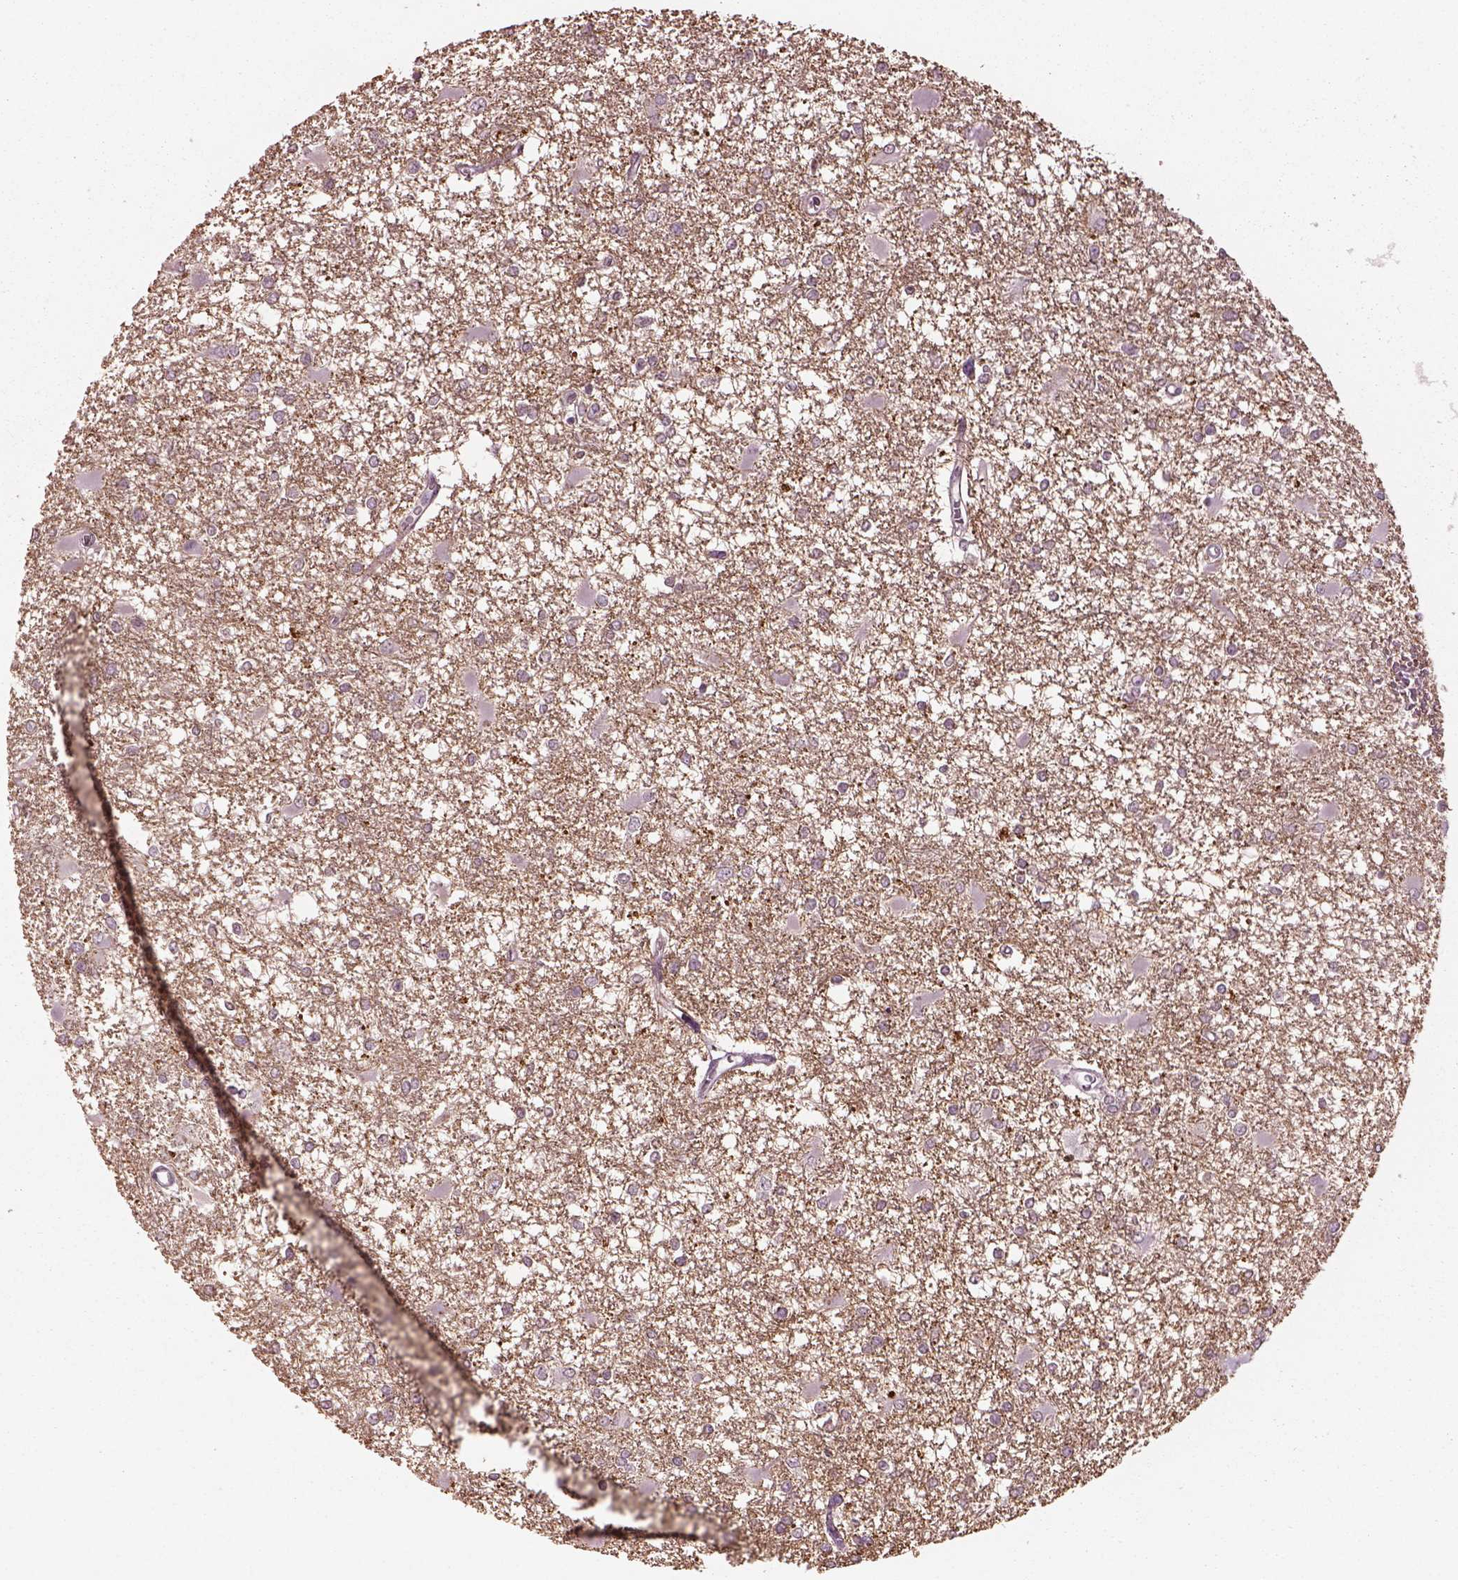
{"staining": {"intensity": "negative", "quantity": "none", "location": "none"}, "tissue": "glioma", "cell_type": "Tumor cells", "image_type": "cancer", "snomed": [{"axis": "morphology", "description": "Glioma, malignant, High grade"}, {"axis": "topography", "description": "Cerebral cortex"}], "caption": "This is a micrograph of immunohistochemistry (IHC) staining of glioma, which shows no expression in tumor cells.", "gene": "KCNIP3", "patient": {"sex": "male", "age": 79}}